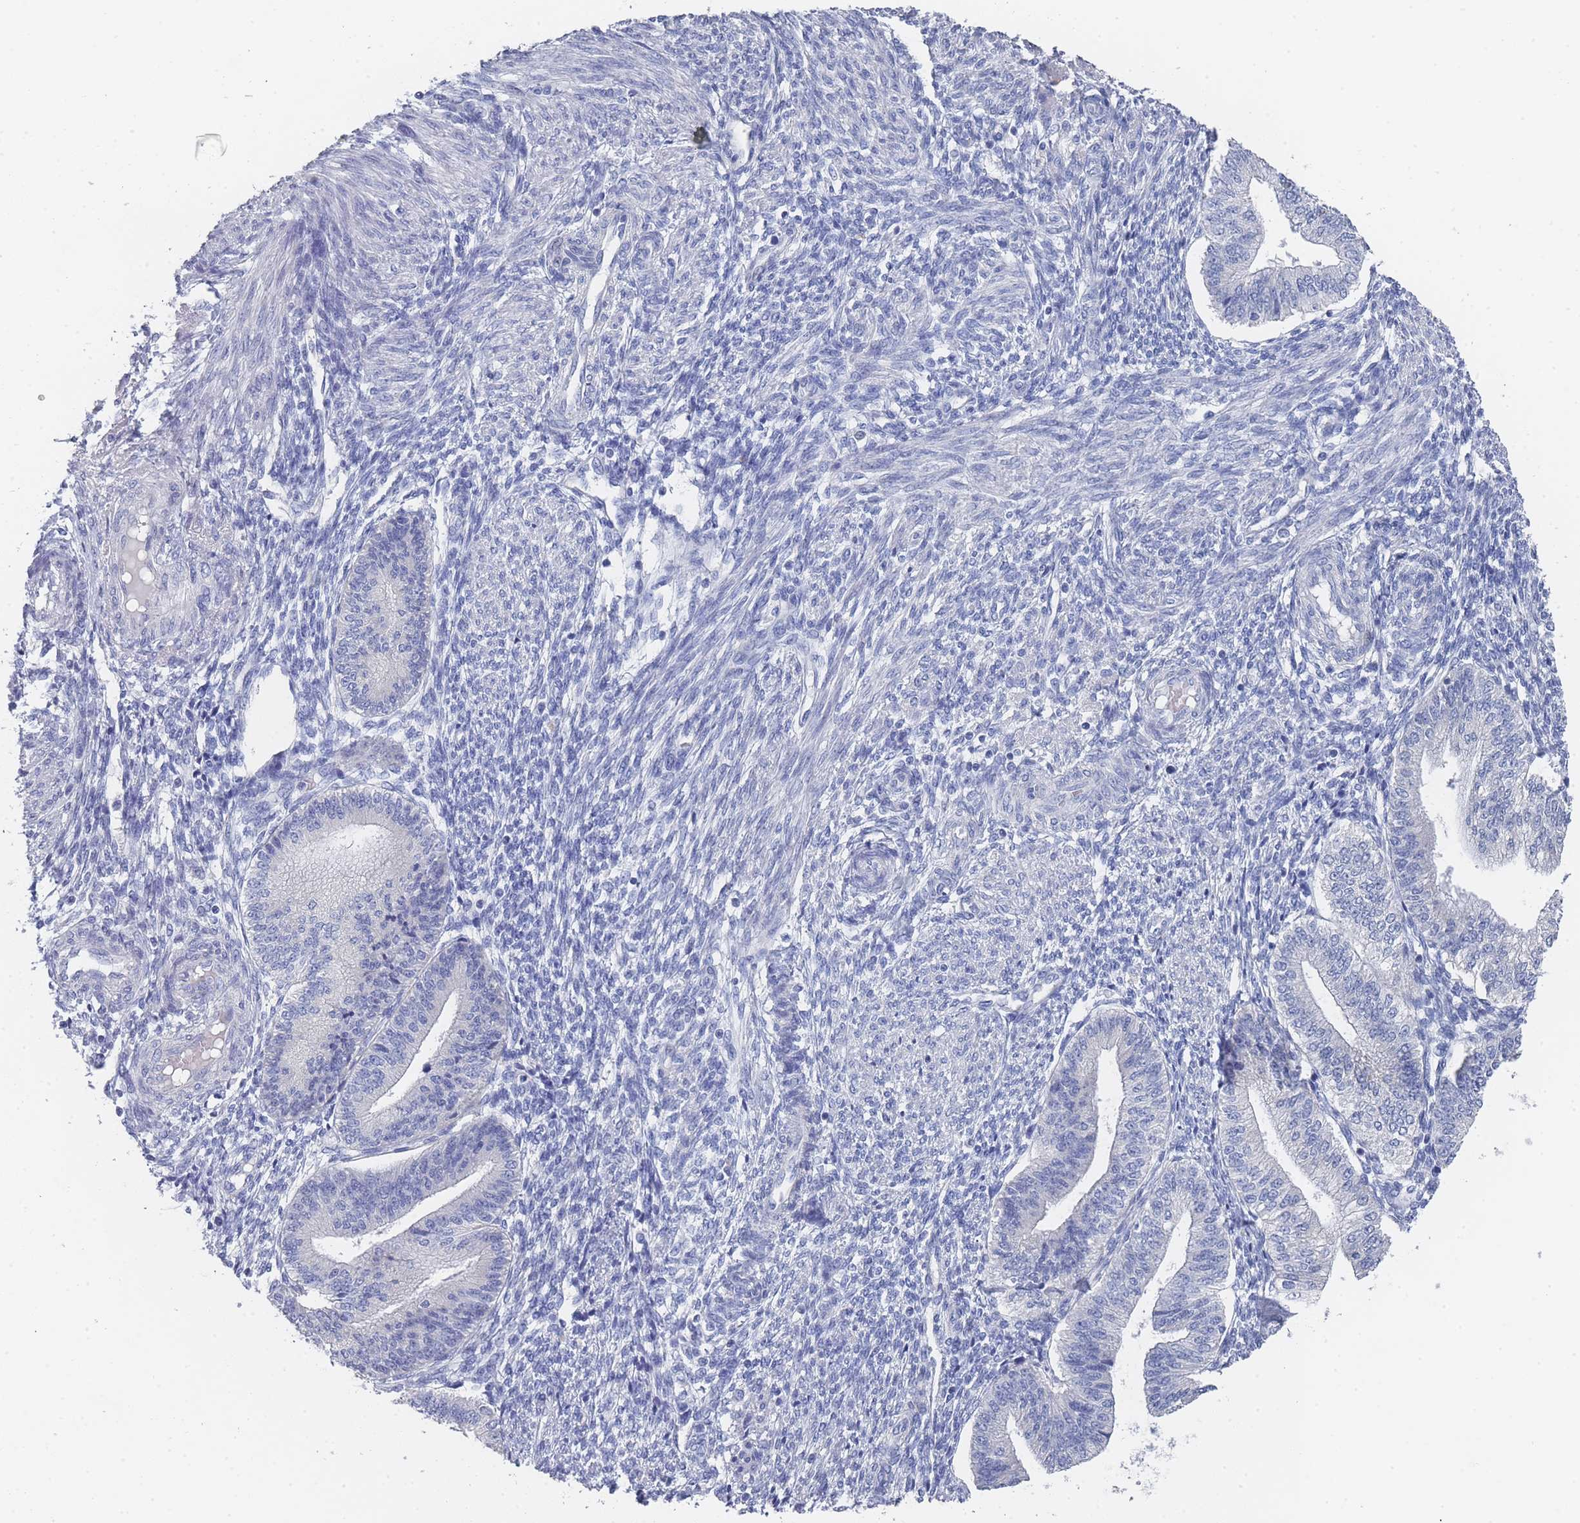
{"staining": {"intensity": "negative", "quantity": "none", "location": "none"}, "tissue": "endometrium", "cell_type": "Cells in endometrial stroma", "image_type": "normal", "snomed": [{"axis": "morphology", "description": "Normal tissue, NOS"}, {"axis": "topography", "description": "Endometrium"}], "caption": "Human endometrium stained for a protein using immunohistochemistry (IHC) exhibits no expression in cells in endometrial stroma.", "gene": "ACAD11", "patient": {"sex": "female", "age": 34}}